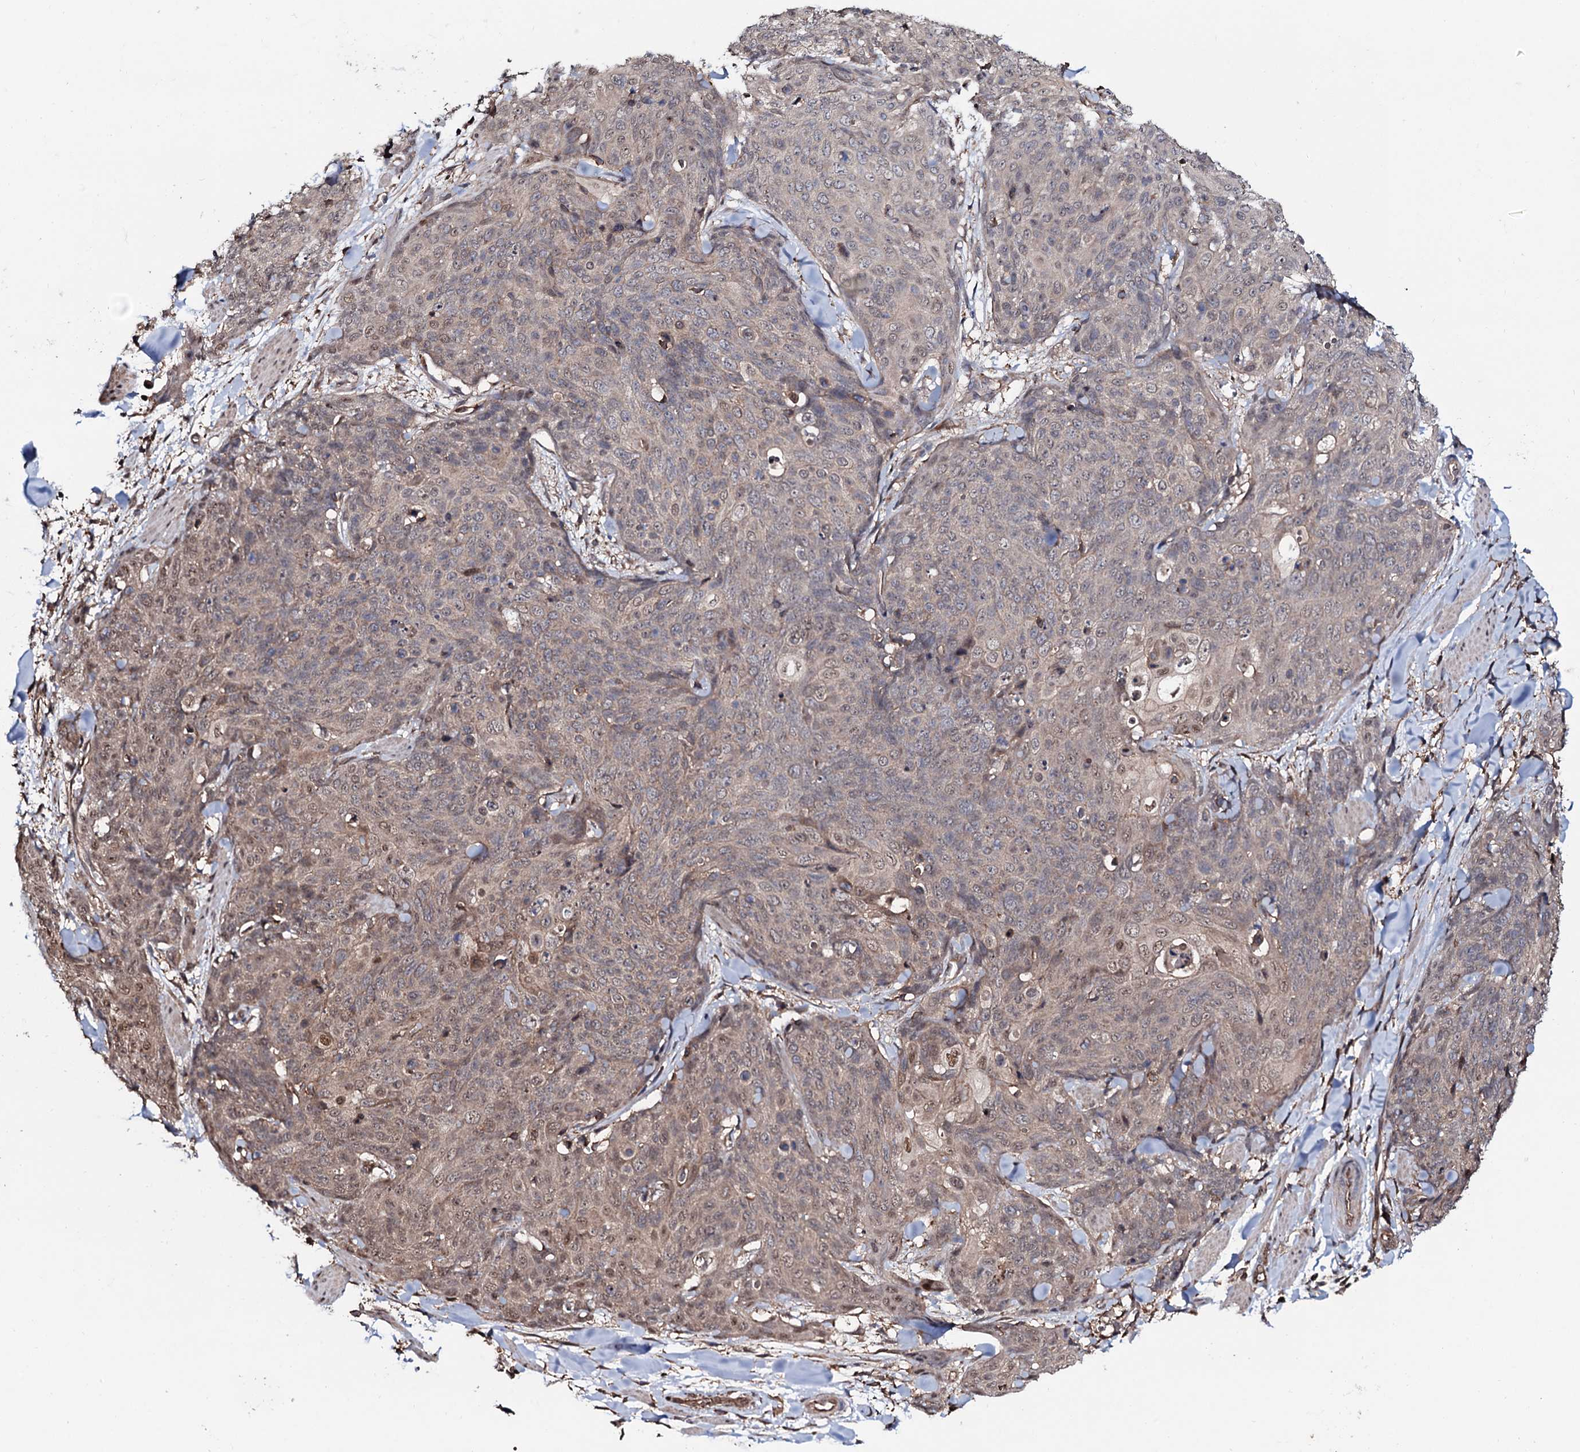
{"staining": {"intensity": "weak", "quantity": "25%-75%", "location": "cytoplasmic/membranous,nuclear"}, "tissue": "skin cancer", "cell_type": "Tumor cells", "image_type": "cancer", "snomed": [{"axis": "morphology", "description": "Squamous cell carcinoma, NOS"}, {"axis": "topography", "description": "Skin"}, {"axis": "topography", "description": "Vulva"}], "caption": "A brown stain shows weak cytoplasmic/membranous and nuclear staining of a protein in human skin cancer (squamous cell carcinoma) tumor cells. Immunohistochemistry stains the protein in brown and the nuclei are stained blue.", "gene": "COG6", "patient": {"sex": "female", "age": 85}}